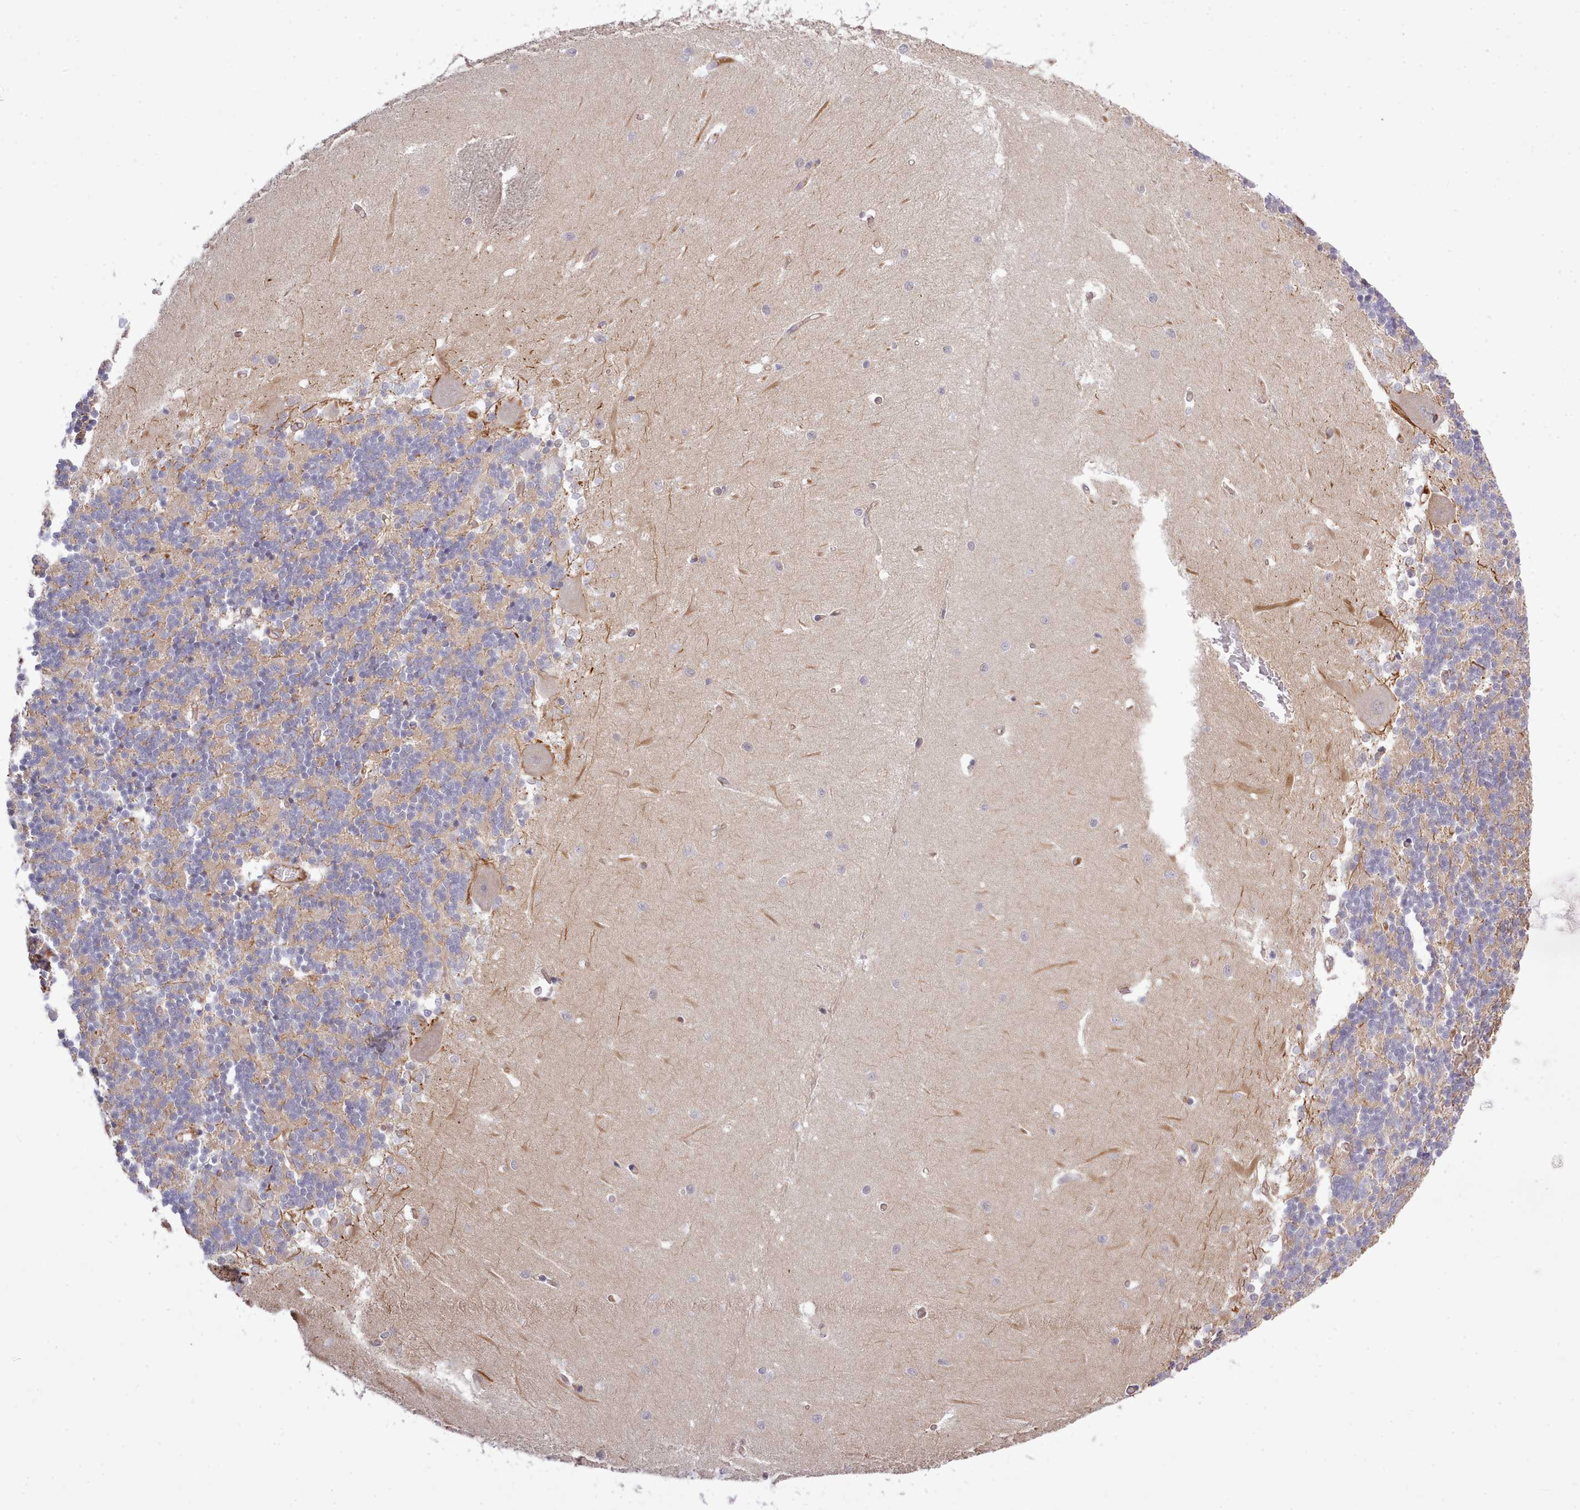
{"staining": {"intensity": "weak", "quantity": "25%-75%", "location": "cytoplasmic/membranous"}, "tissue": "cerebellum", "cell_type": "Cells in granular layer", "image_type": "normal", "snomed": [{"axis": "morphology", "description": "Normal tissue, NOS"}, {"axis": "topography", "description": "Cerebellum"}], "caption": "IHC micrograph of normal cerebellum: cerebellum stained using IHC reveals low levels of weak protein expression localized specifically in the cytoplasmic/membranous of cells in granular layer, appearing as a cytoplasmic/membranous brown color.", "gene": "ZC3H13", "patient": {"sex": "male", "age": 37}}